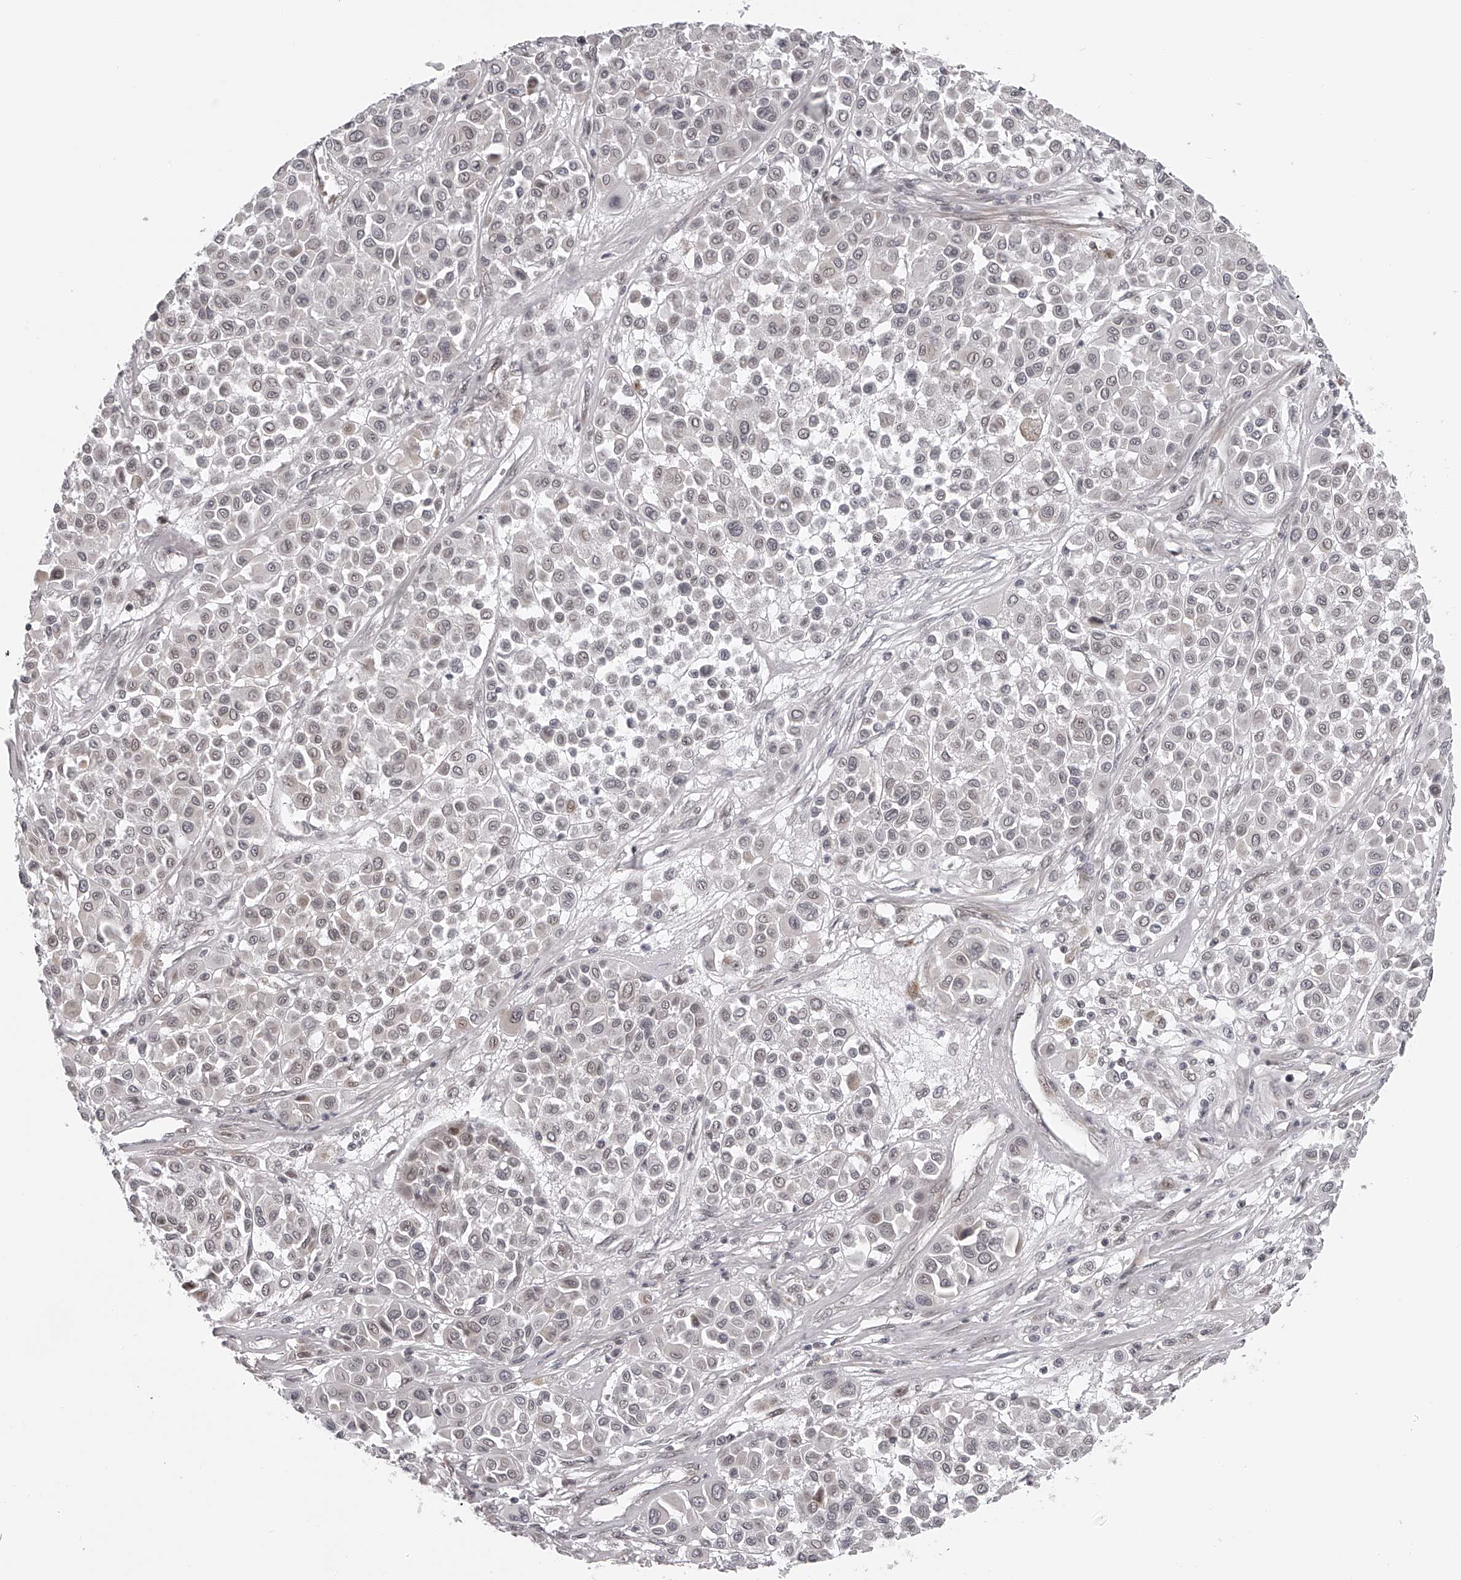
{"staining": {"intensity": "negative", "quantity": "none", "location": "none"}, "tissue": "melanoma", "cell_type": "Tumor cells", "image_type": "cancer", "snomed": [{"axis": "morphology", "description": "Malignant melanoma, Metastatic site"}, {"axis": "topography", "description": "Soft tissue"}], "caption": "DAB (3,3'-diaminobenzidine) immunohistochemical staining of melanoma demonstrates no significant staining in tumor cells.", "gene": "ODF2L", "patient": {"sex": "male", "age": 41}}